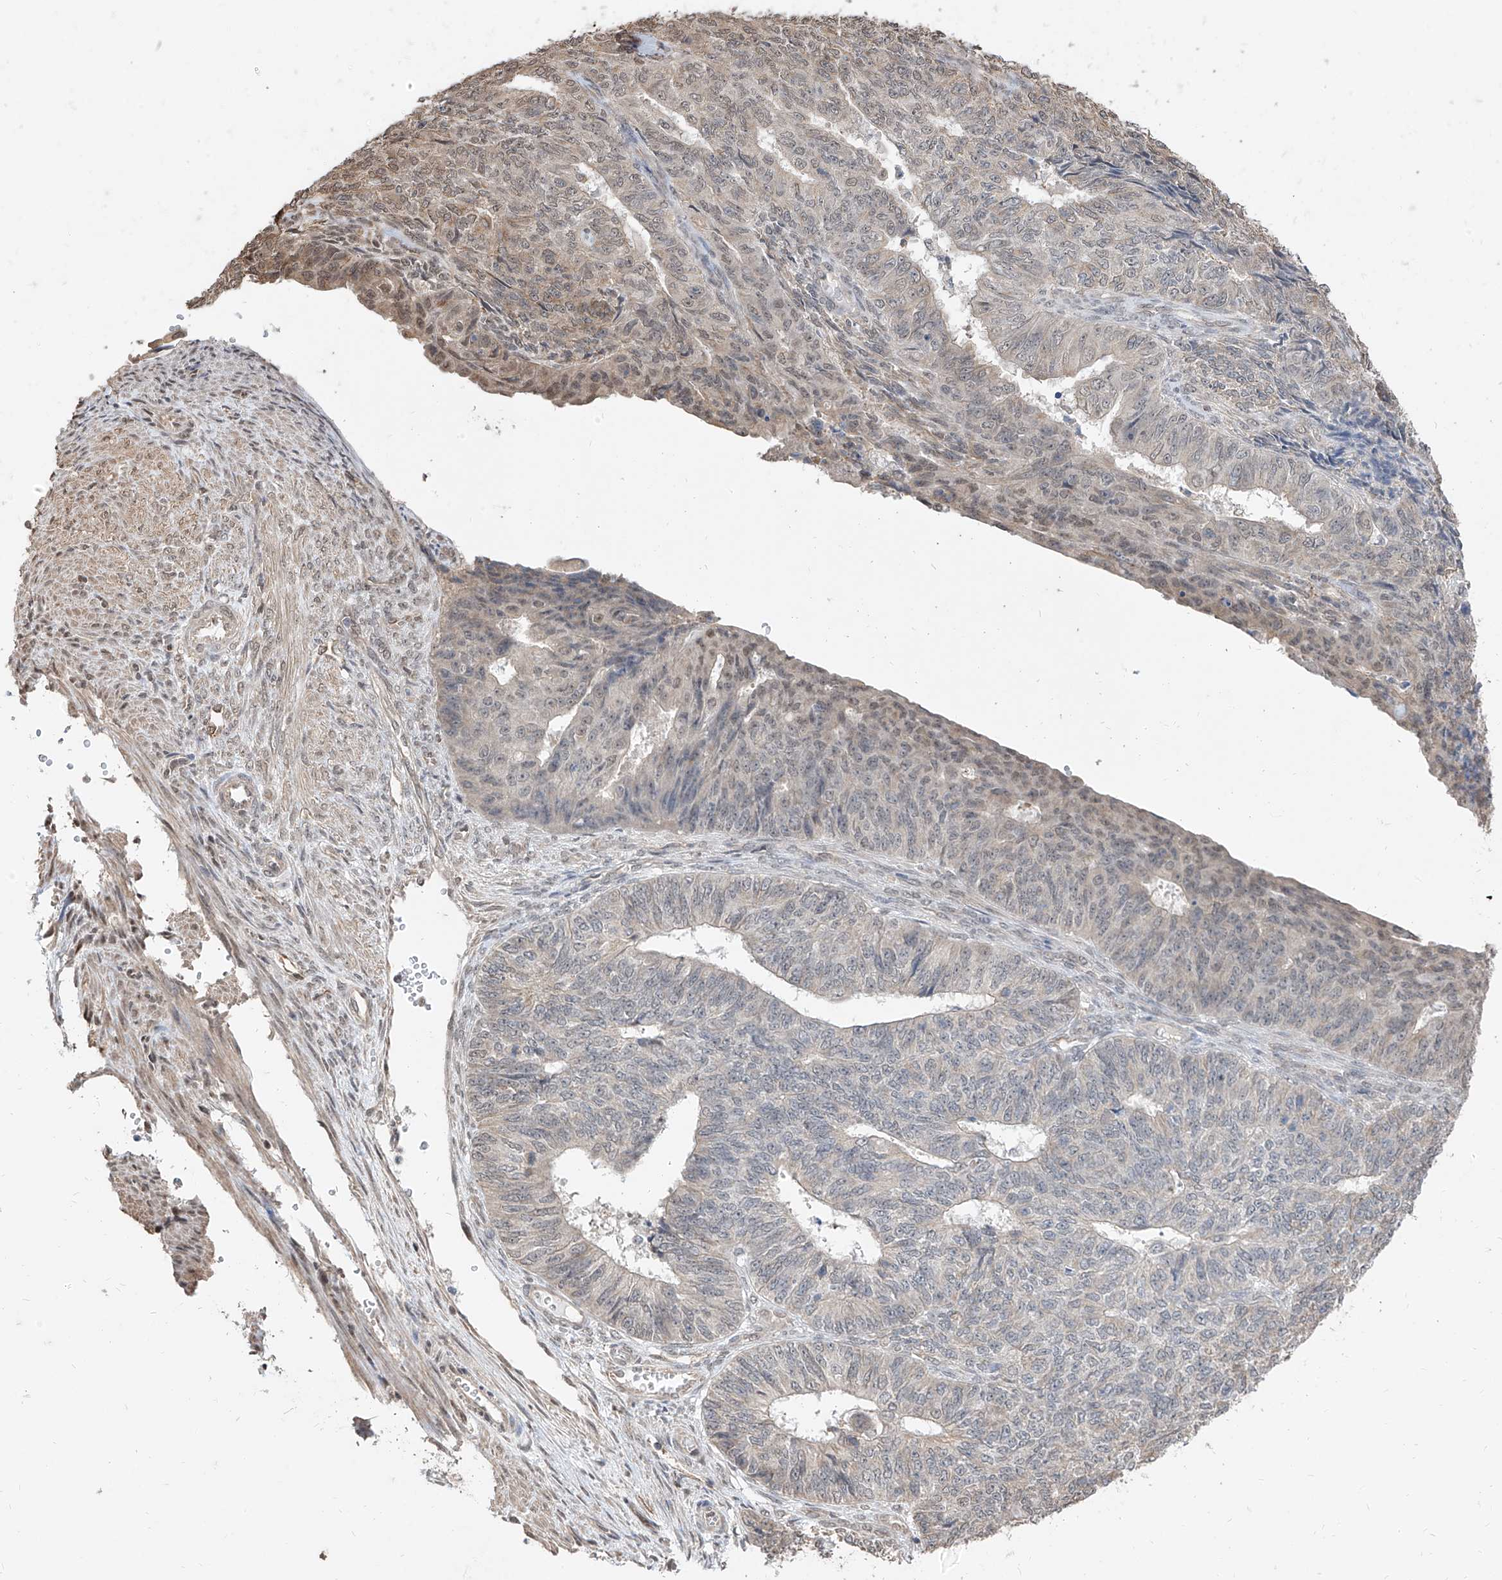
{"staining": {"intensity": "weak", "quantity": "<25%", "location": "cytoplasmic/membranous,nuclear"}, "tissue": "endometrial cancer", "cell_type": "Tumor cells", "image_type": "cancer", "snomed": [{"axis": "morphology", "description": "Adenocarcinoma, NOS"}, {"axis": "topography", "description": "Endometrium"}], "caption": "Tumor cells are negative for brown protein staining in endometrial cancer (adenocarcinoma). The staining is performed using DAB (3,3'-diaminobenzidine) brown chromogen with nuclei counter-stained in using hematoxylin.", "gene": "C8orf82", "patient": {"sex": "female", "age": 32}}